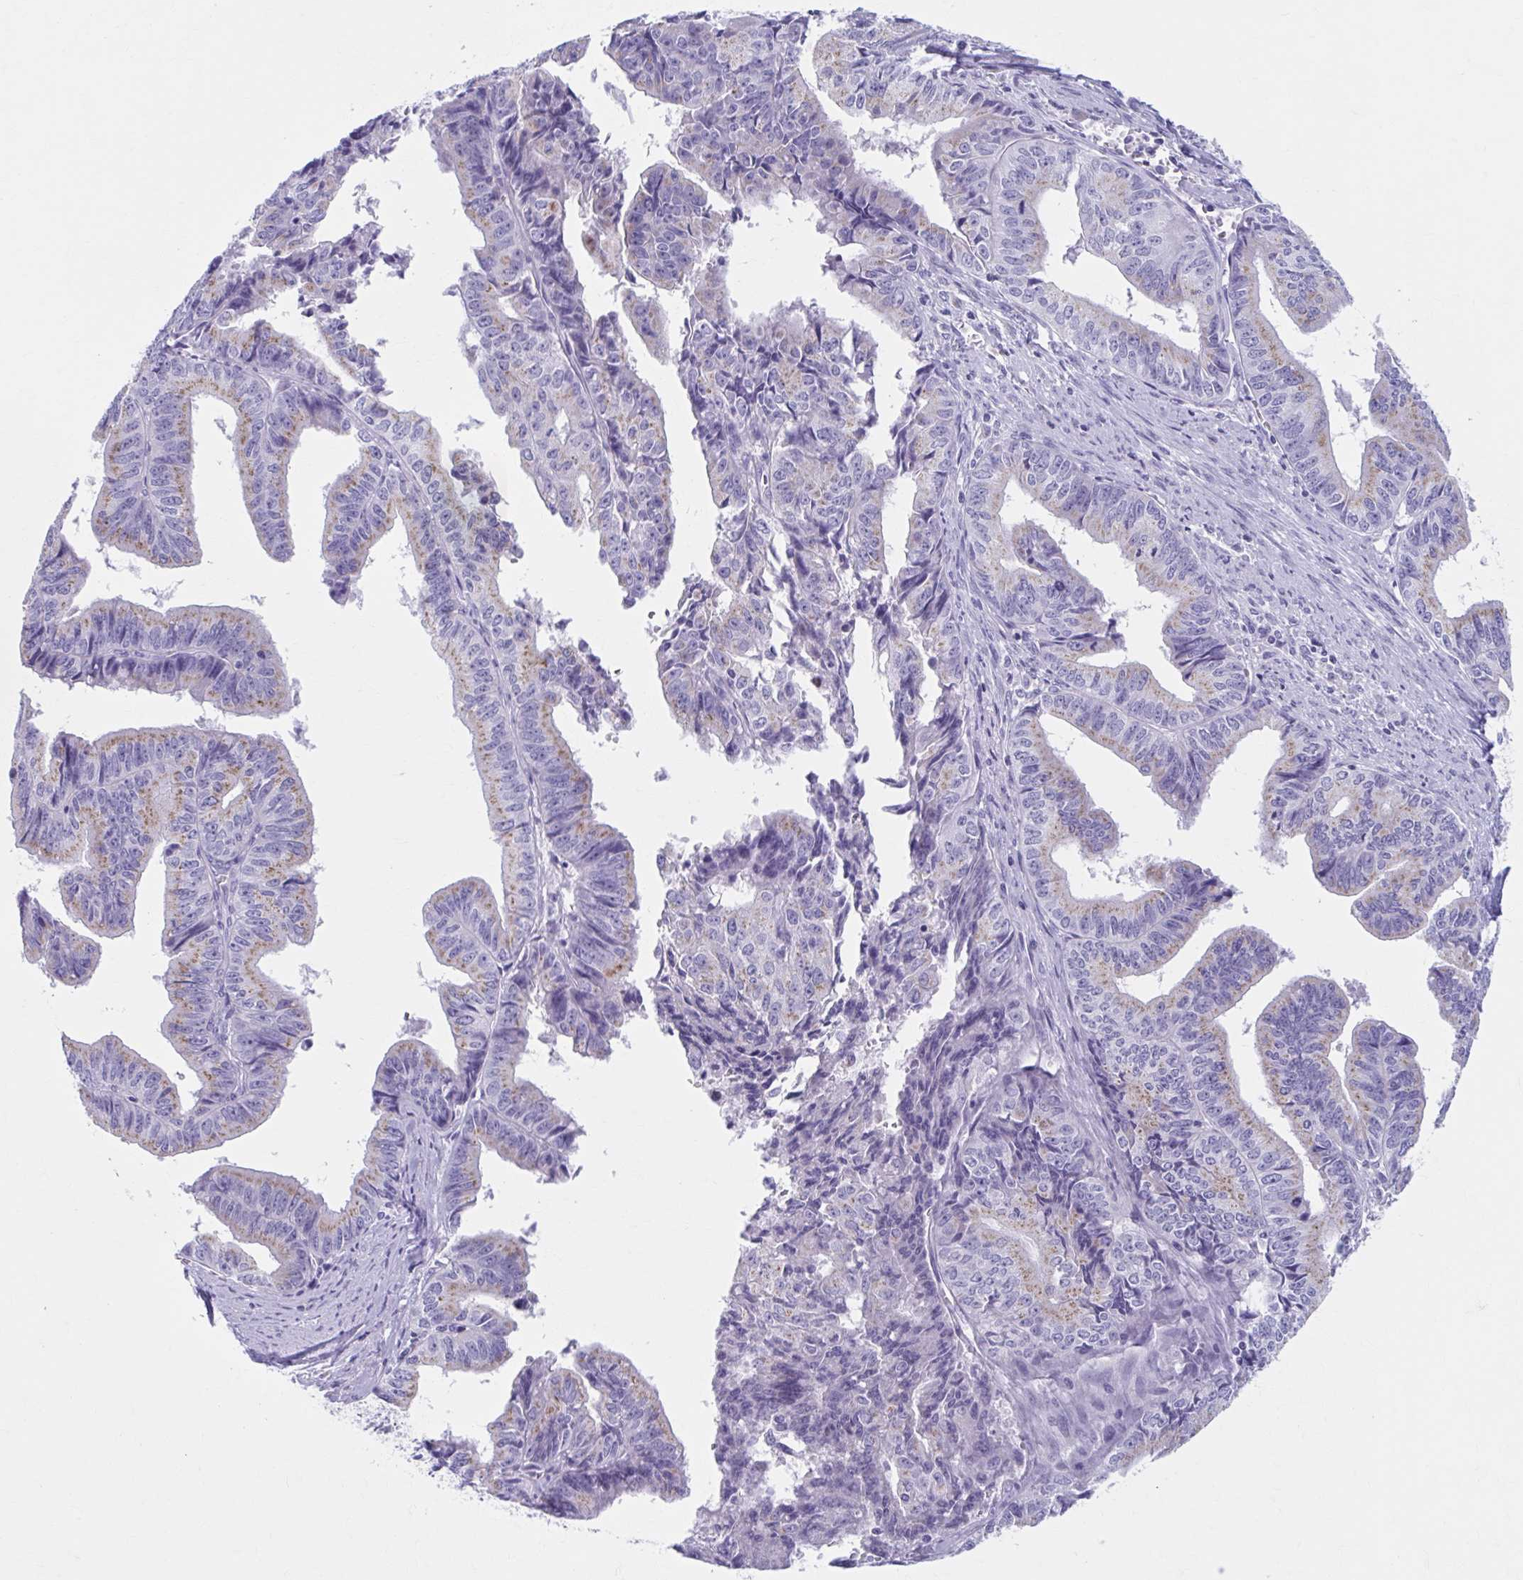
{"staining": {"intensity": "moderate", "quantity": ">75%", "location": "cytoplasmic/membranous"}, "tissue": "endometrial cancer", "cell_type": "Tumor cells", "image_type": "cancer", "snomed": [{"axis": "morphology", "description": "Adenocarcinoma, NOS"}, {"axis": "topography", "description": "Endometrium"}], "caption": "This is an image of immunohistochemistry (IHC) staining of endometrial adenocarcinoma, which shows moderate staining in the cytoplasmic/membranous of tumor cells.", "gene": "KCNE2", "patient": {"sex": "female", "age": 65}}